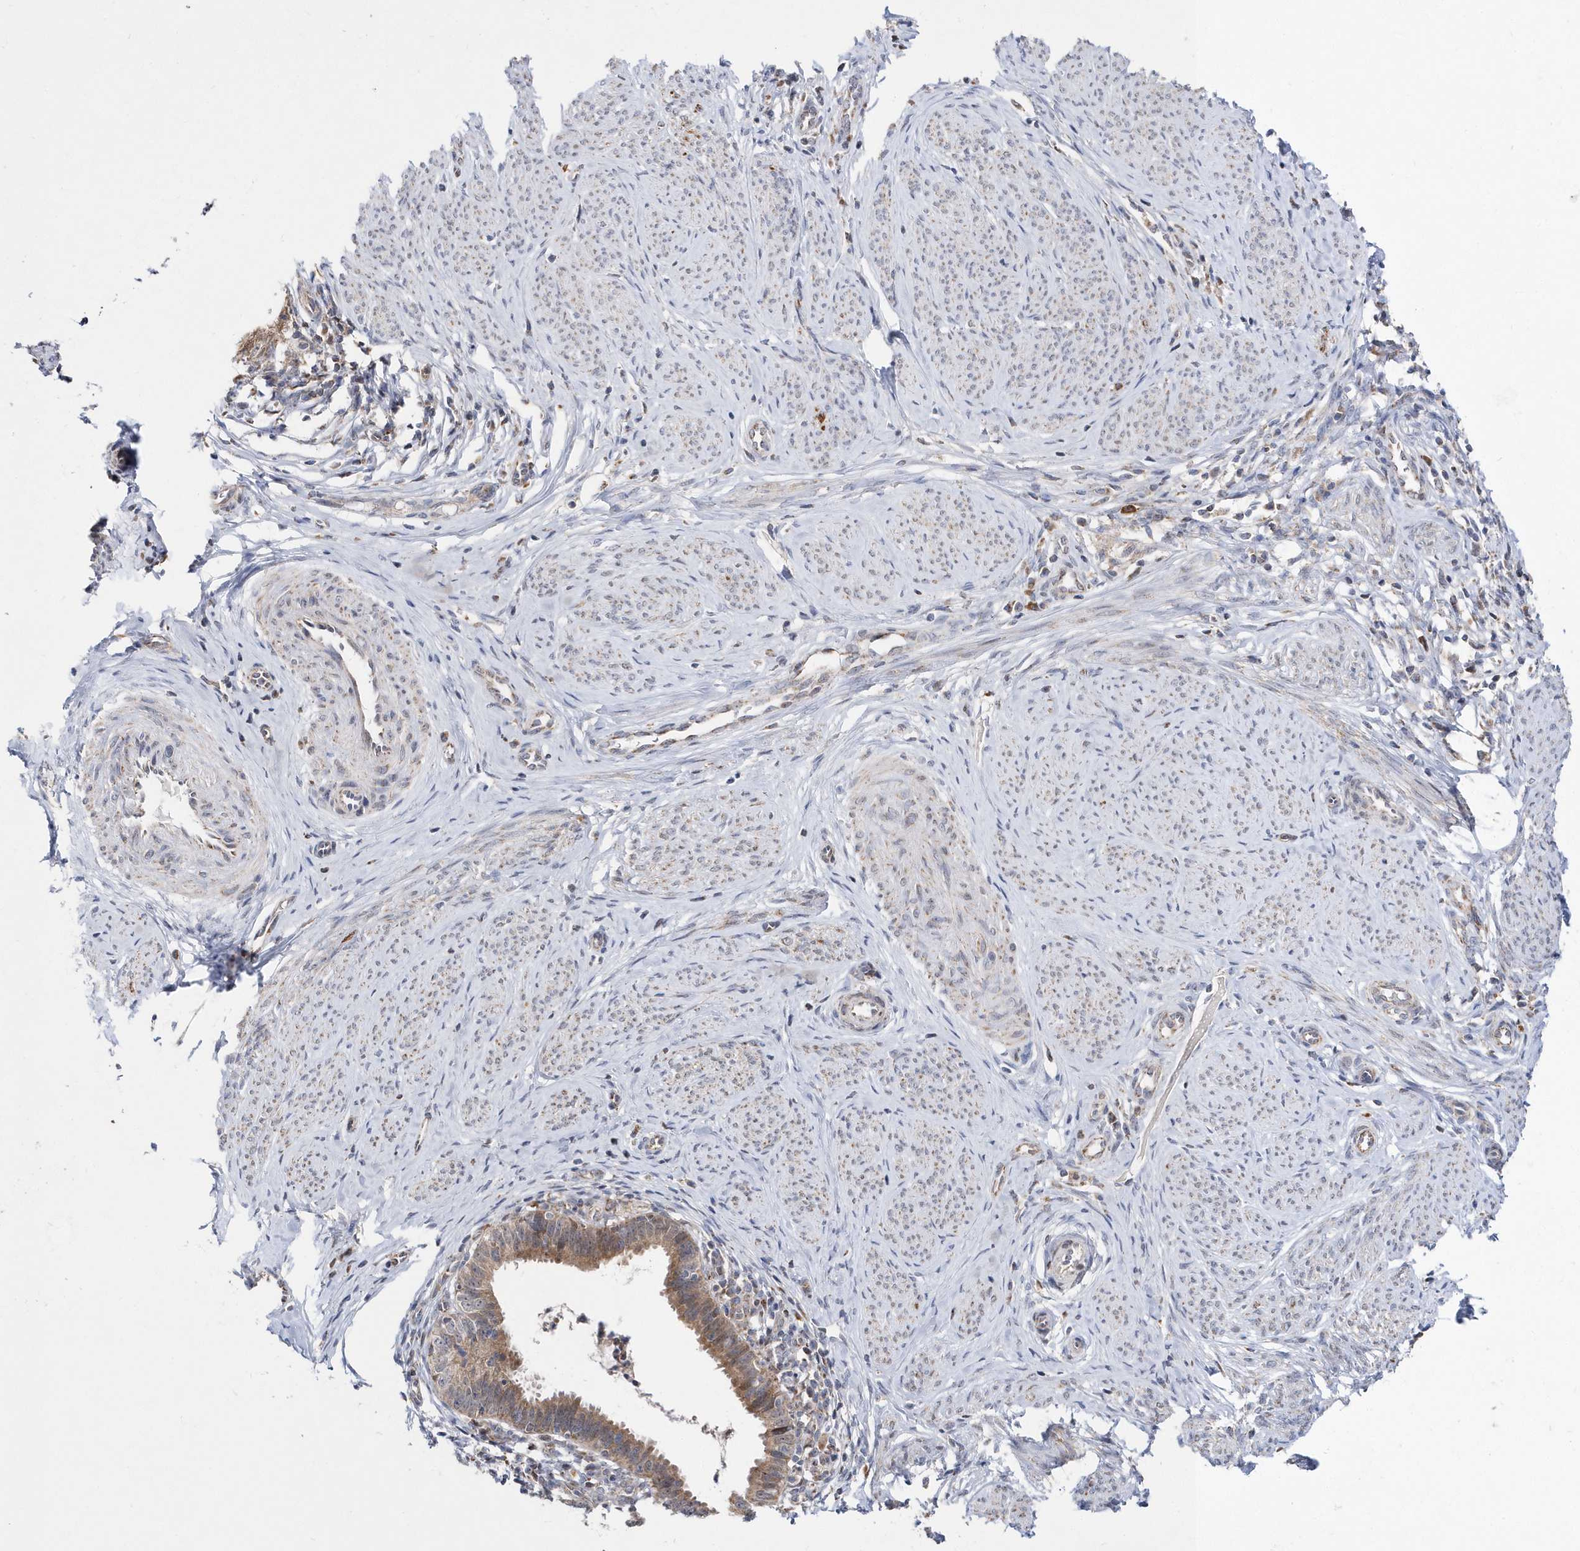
{"staining": {"intensity": "moderate", "quantity": ">75%", "location": "cytoplasmic/membranous"}, "tissue": "cervical cancer", "cell_type": "Tumor cells", "image_type": "cancer", "snomed": [{"axis": "morphology", "description": "Adenocarcinoma, NOS"}, {"axis": "topography", "description": "Cervix"}], "caption": "Tumor cells reveal medium levels of moderate cytoplasmic/membranous expression in about >75% of cells in human cervical cancer. The staining was performed using DAB (3,3'-diaminobenzidine), with brown indicating positive protein expression. Nuclei are stained blue with hematoxylin.", "gene": "SPATA5", "patient": {"sex": "female", "age": 36}}